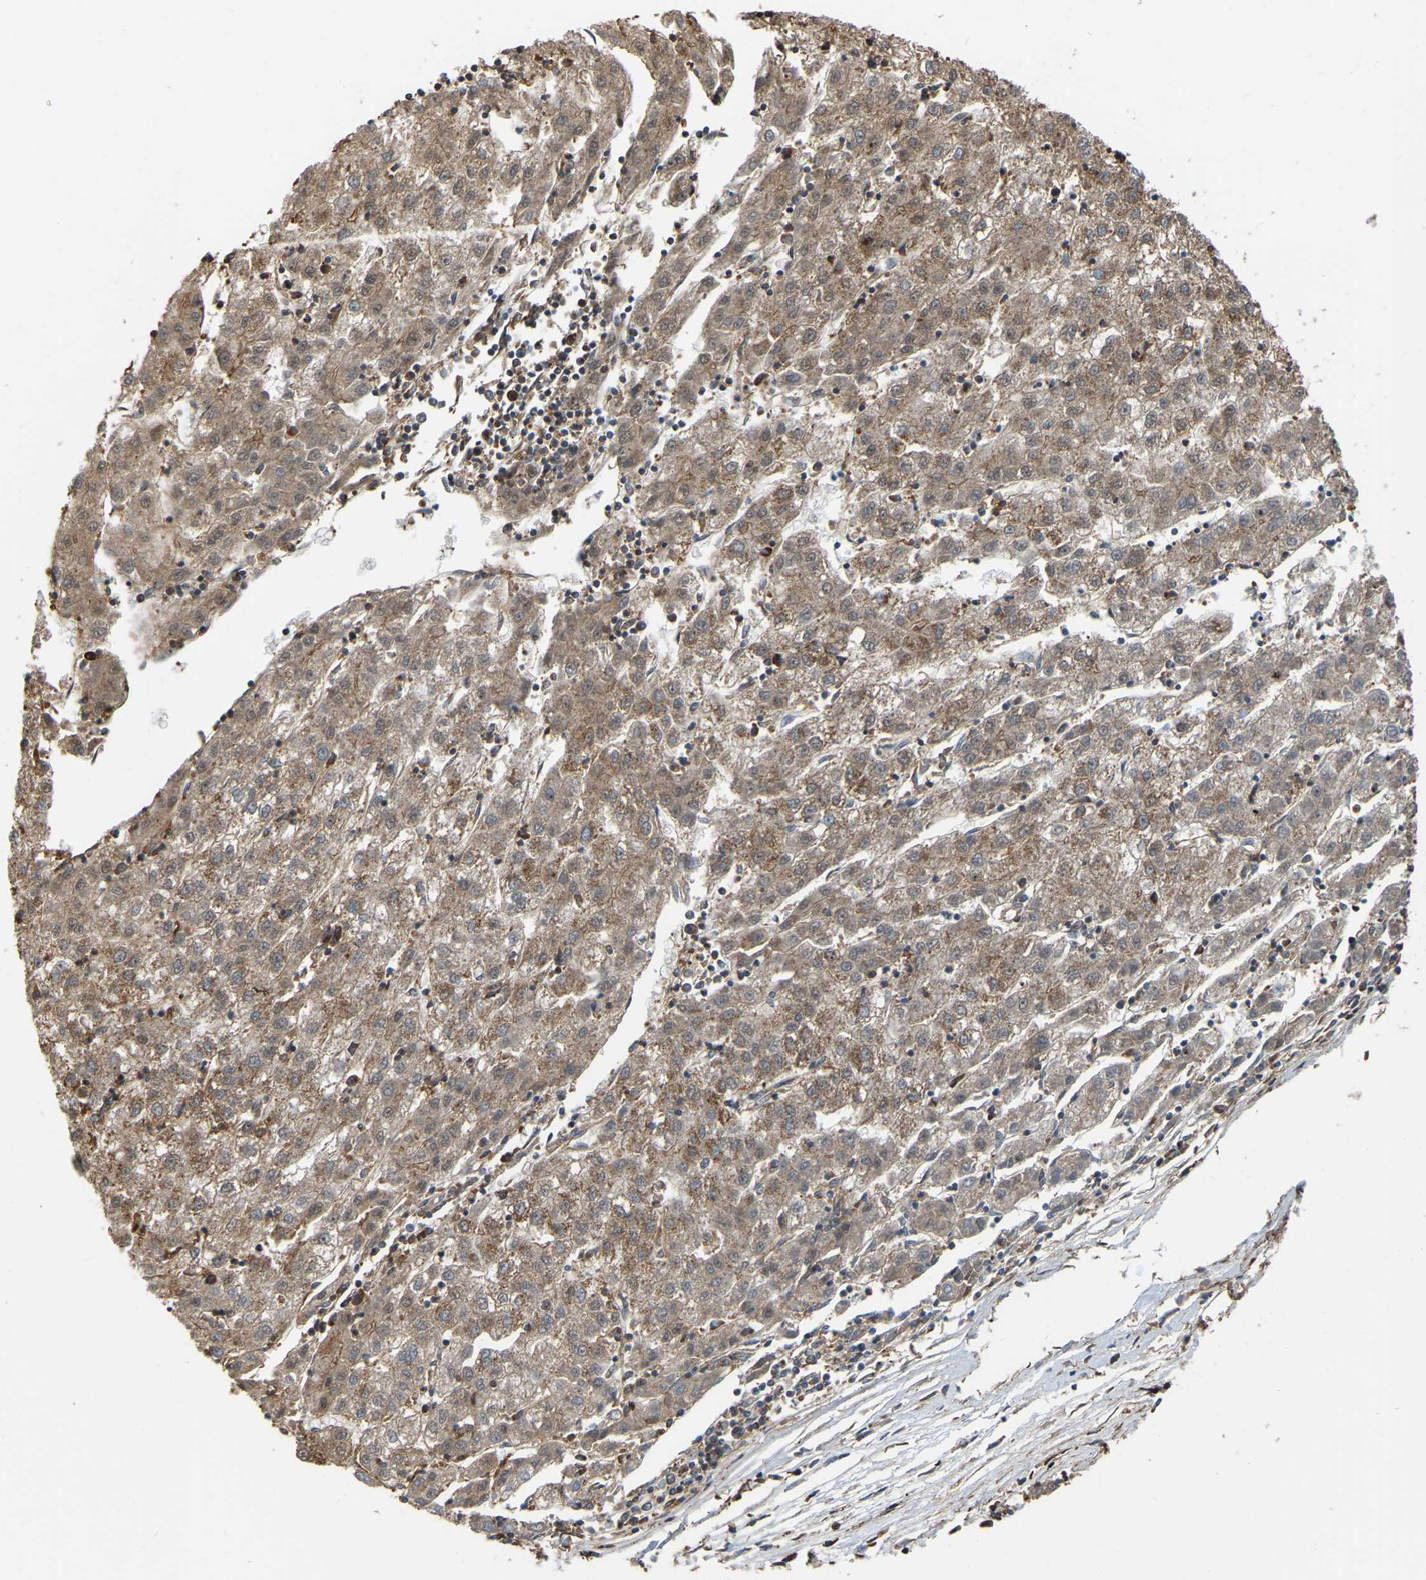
{"staining": {"intensity": "moderate", "quantity": ">75%", "location": "cytoplasmic/membranous"}, "tissue": "liver cancer", "cell_type": "Tumor cells", "image_type": "cancer", "snomed": [{"axis": "morphology", "description": "Carcinoma, Hepatocellular, NOS"}, {"axis": "topography", "description": "Liver"}], "caption": "Moderate cytoplasmic/membranous protein positivity is identified in about >75% of tumor cells in liver cancer (hepatocellular carcinoma). (IHC, brightfield microscopy, high magnification).", "gene": "SAMD9L", "patient": {"sex": "male", "age": 72}}